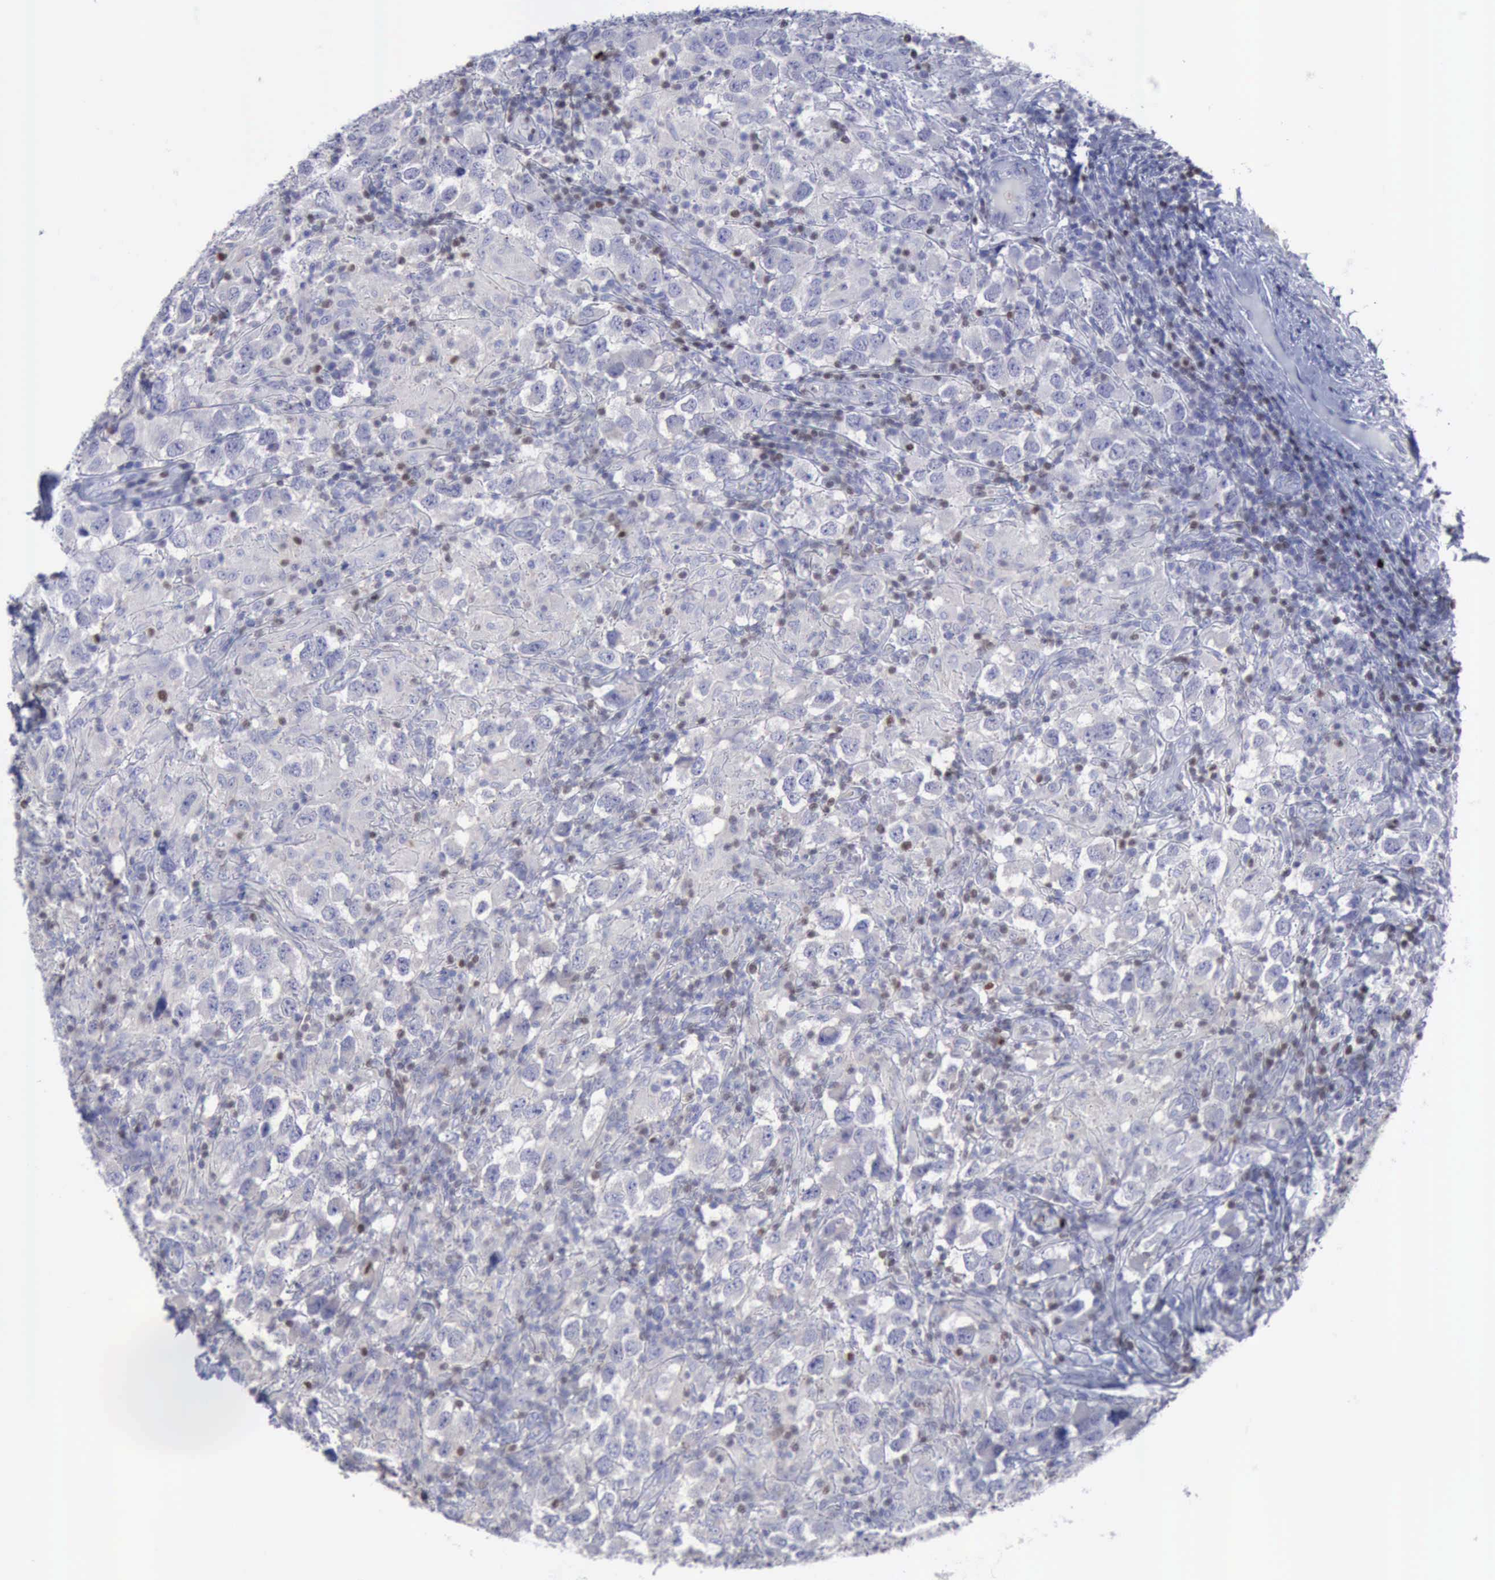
{"staining": {"intensity": "negative", "quantity": "none", "location": "none"}, "tissue": "testis cancer", "cell_type": "Tumor cells", "image_type": "cancer", "snomed": [{"axis": "morphology", "description": "Carcinoma, Embryonal, NOS"}, {"axis": "topography", "description": "Testis"}], "caption": "Immunohistochemistry of embryonal carcinoma (testis) shows no positivity in tumor cells.", "gene": "SATB2", "patient": {"sex": "male", "age": 21}}